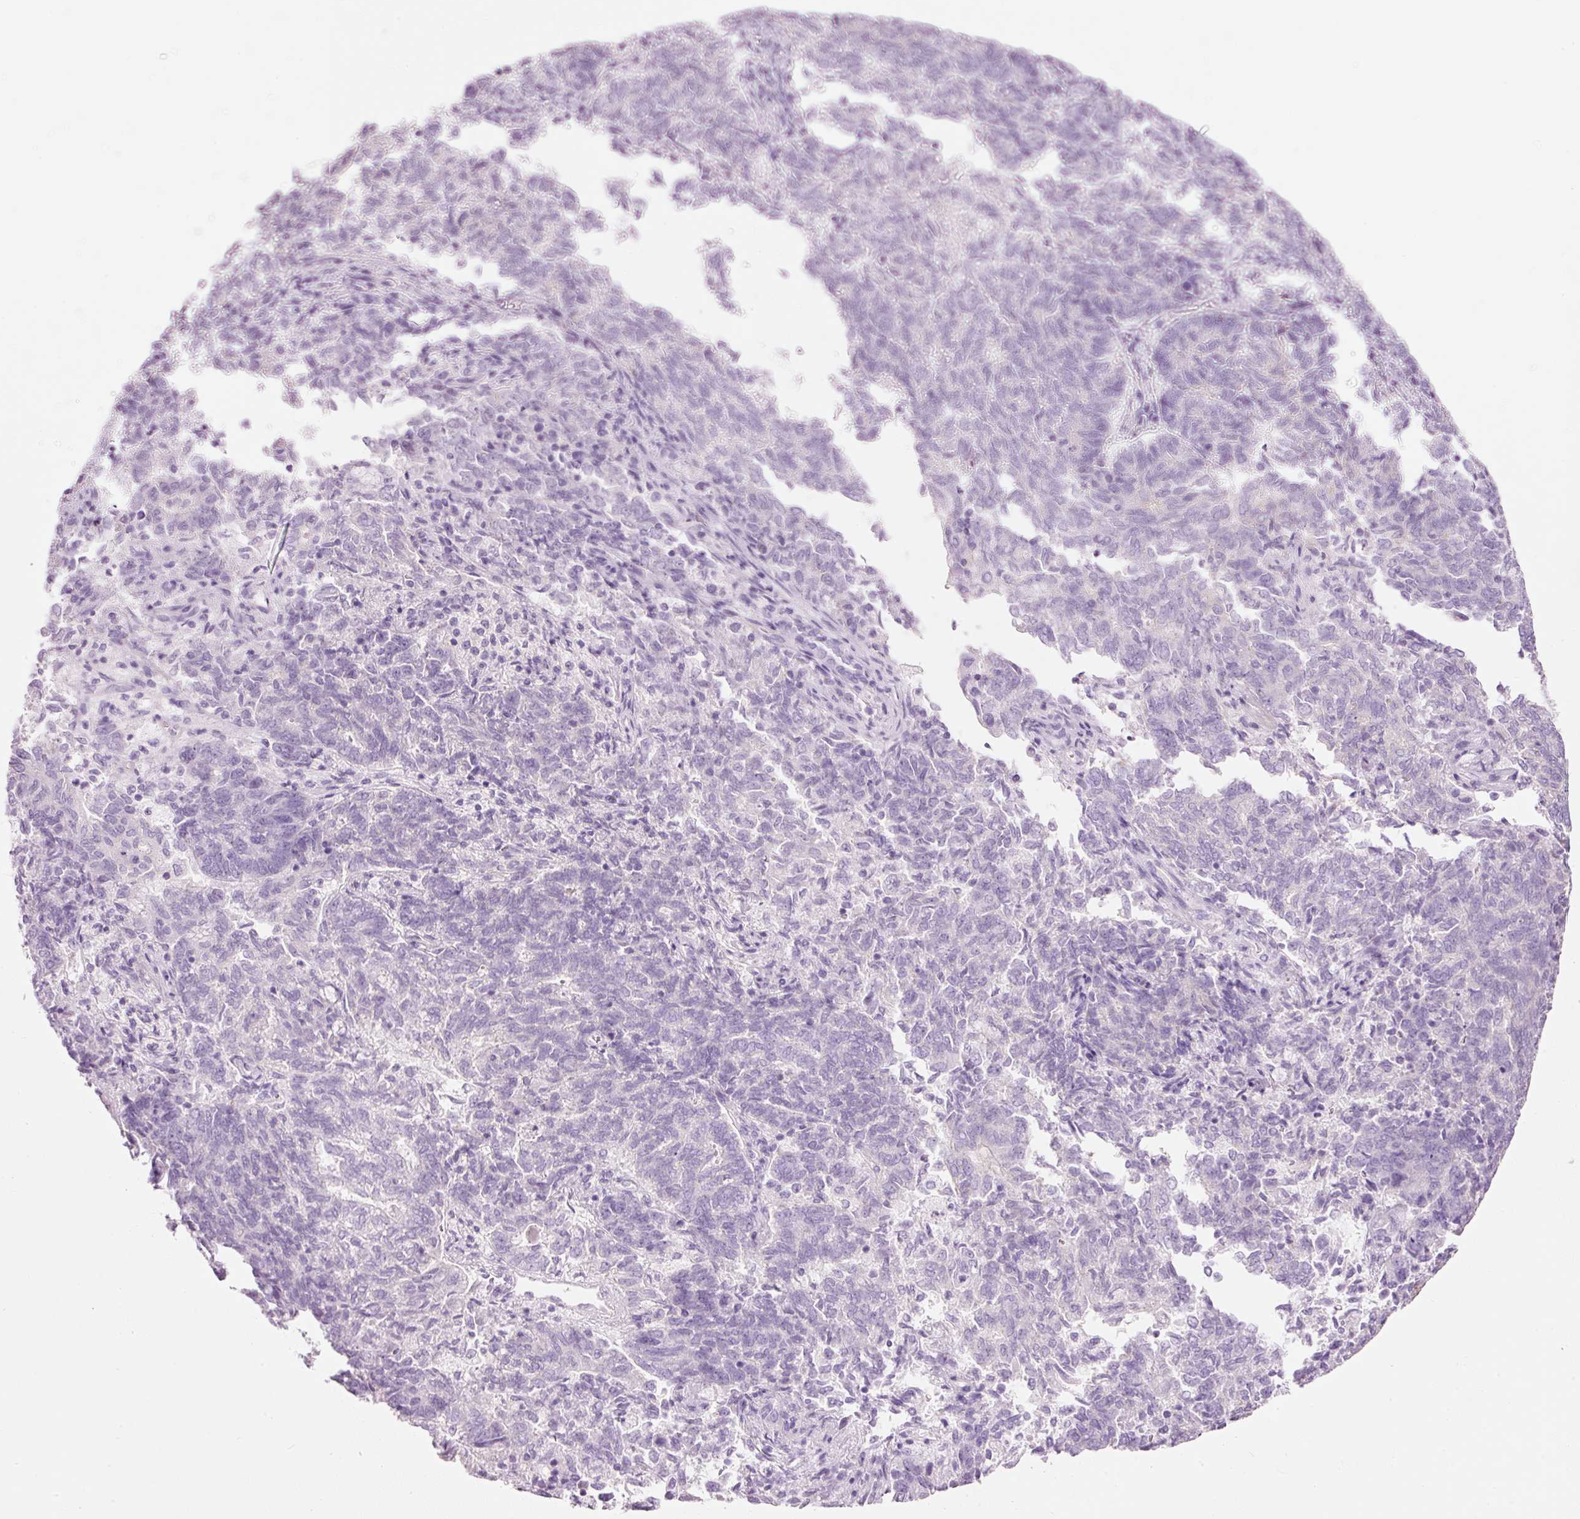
{"staining": {"intensity": "negative", "quantity": "none", "location": "none"}, "tissue": "endometrial cancer", "cell_type": "Tumor cells", "image_type": "cancer", "snomed": [{"axis": "morphology", "description": "Adenocarcinoma, NOS"}, {"axis": "topography", "description": "Endometrium"}], "caption": "A photomicrograph of human endometrial cancer (adenocarcinoma) is negative for staining in tumor cells.", "gene": "CMA1", "patient": {"sex": "female", "age": 80}}